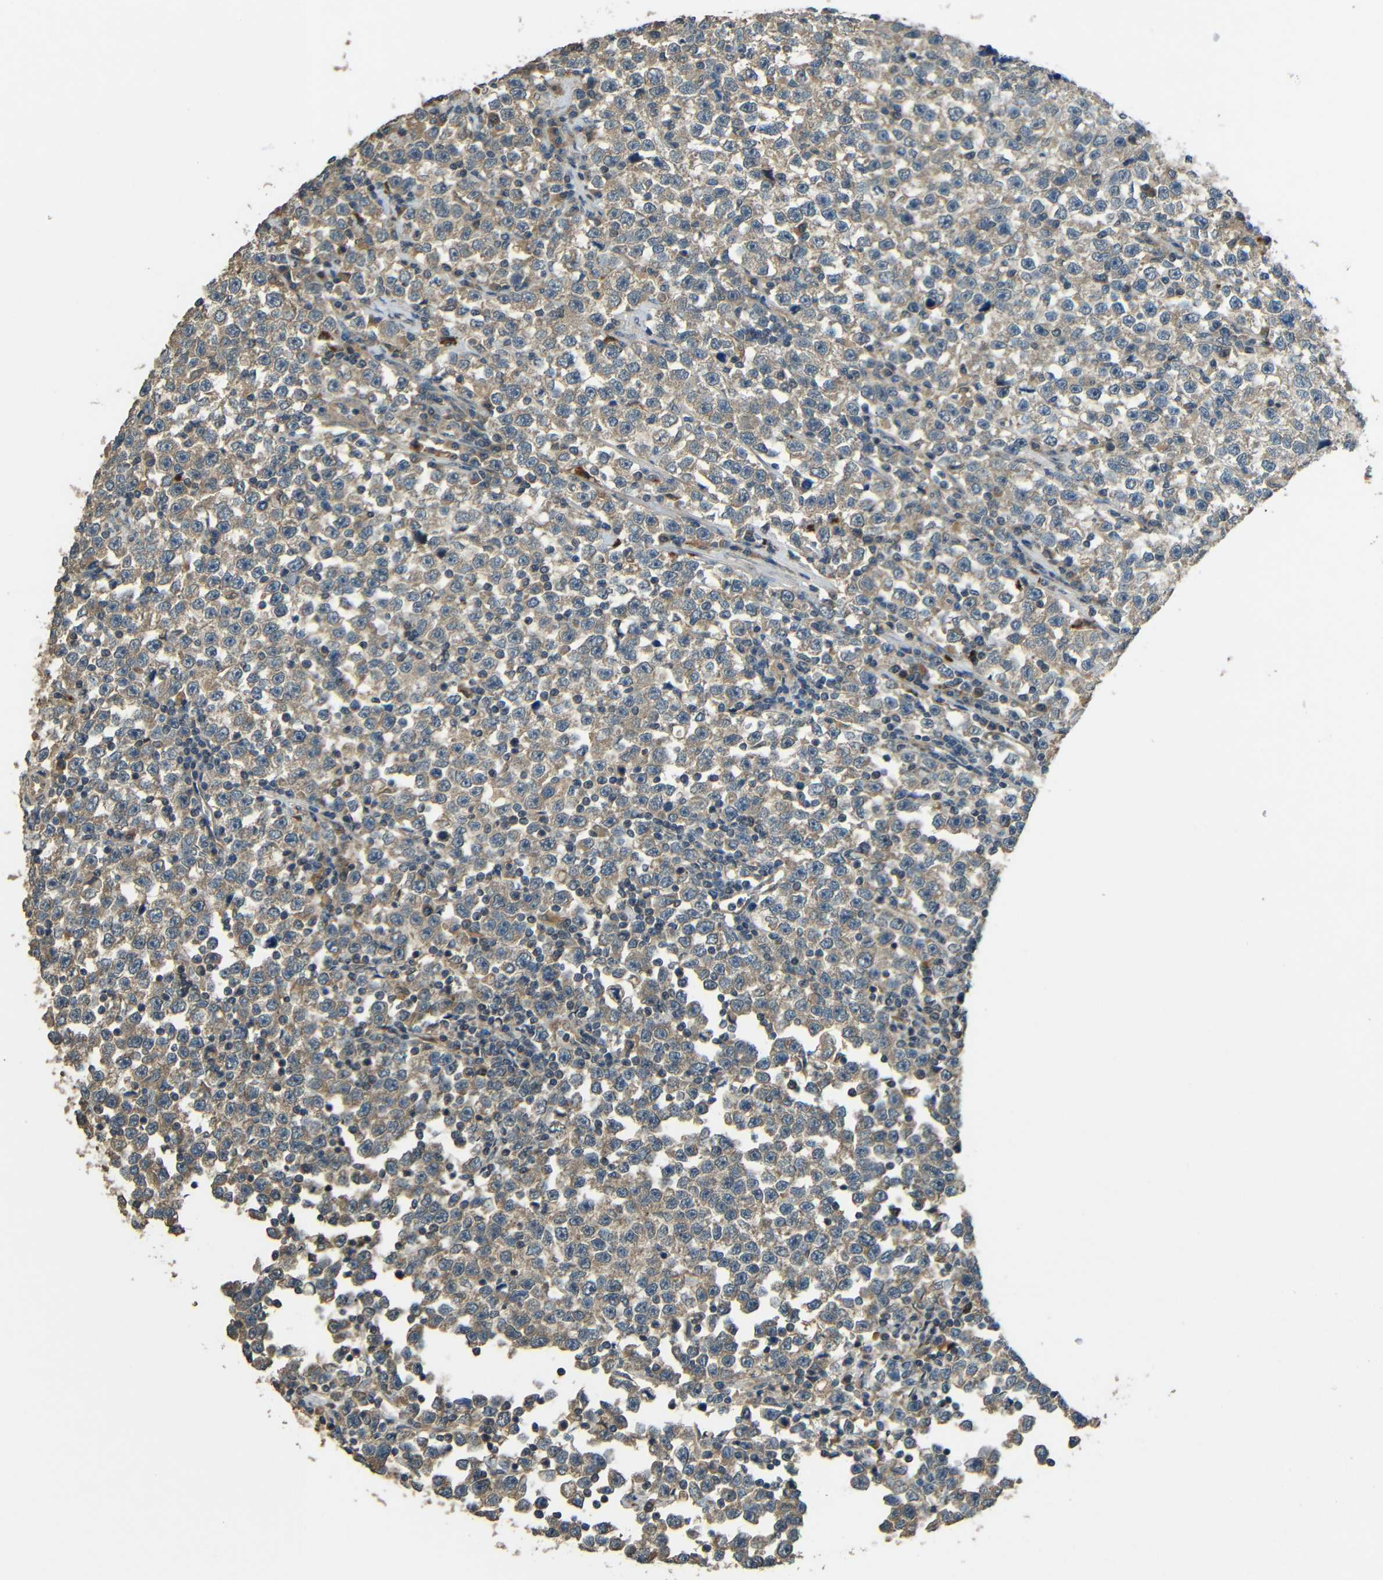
{"staining": {"intensity": "moderate", "quantity": ">75%", "location": "cytoplasmic/membranous"}, "tissue": "testis cancer", "cell_type": "Tumor cells", "image_type": "cancer", "snomed": [{"axis": "morphology", "description": "Seminoma, NOS"}, {"axis": "topography", "description": "Testis"}], "caption": "Seminoma (testis) stained for a protein demonstrates moderate cytoplasmic/membranous positivity in tumor cells.", "gene": "ACACA", "patient": {"sex": "male", "age": 43}}